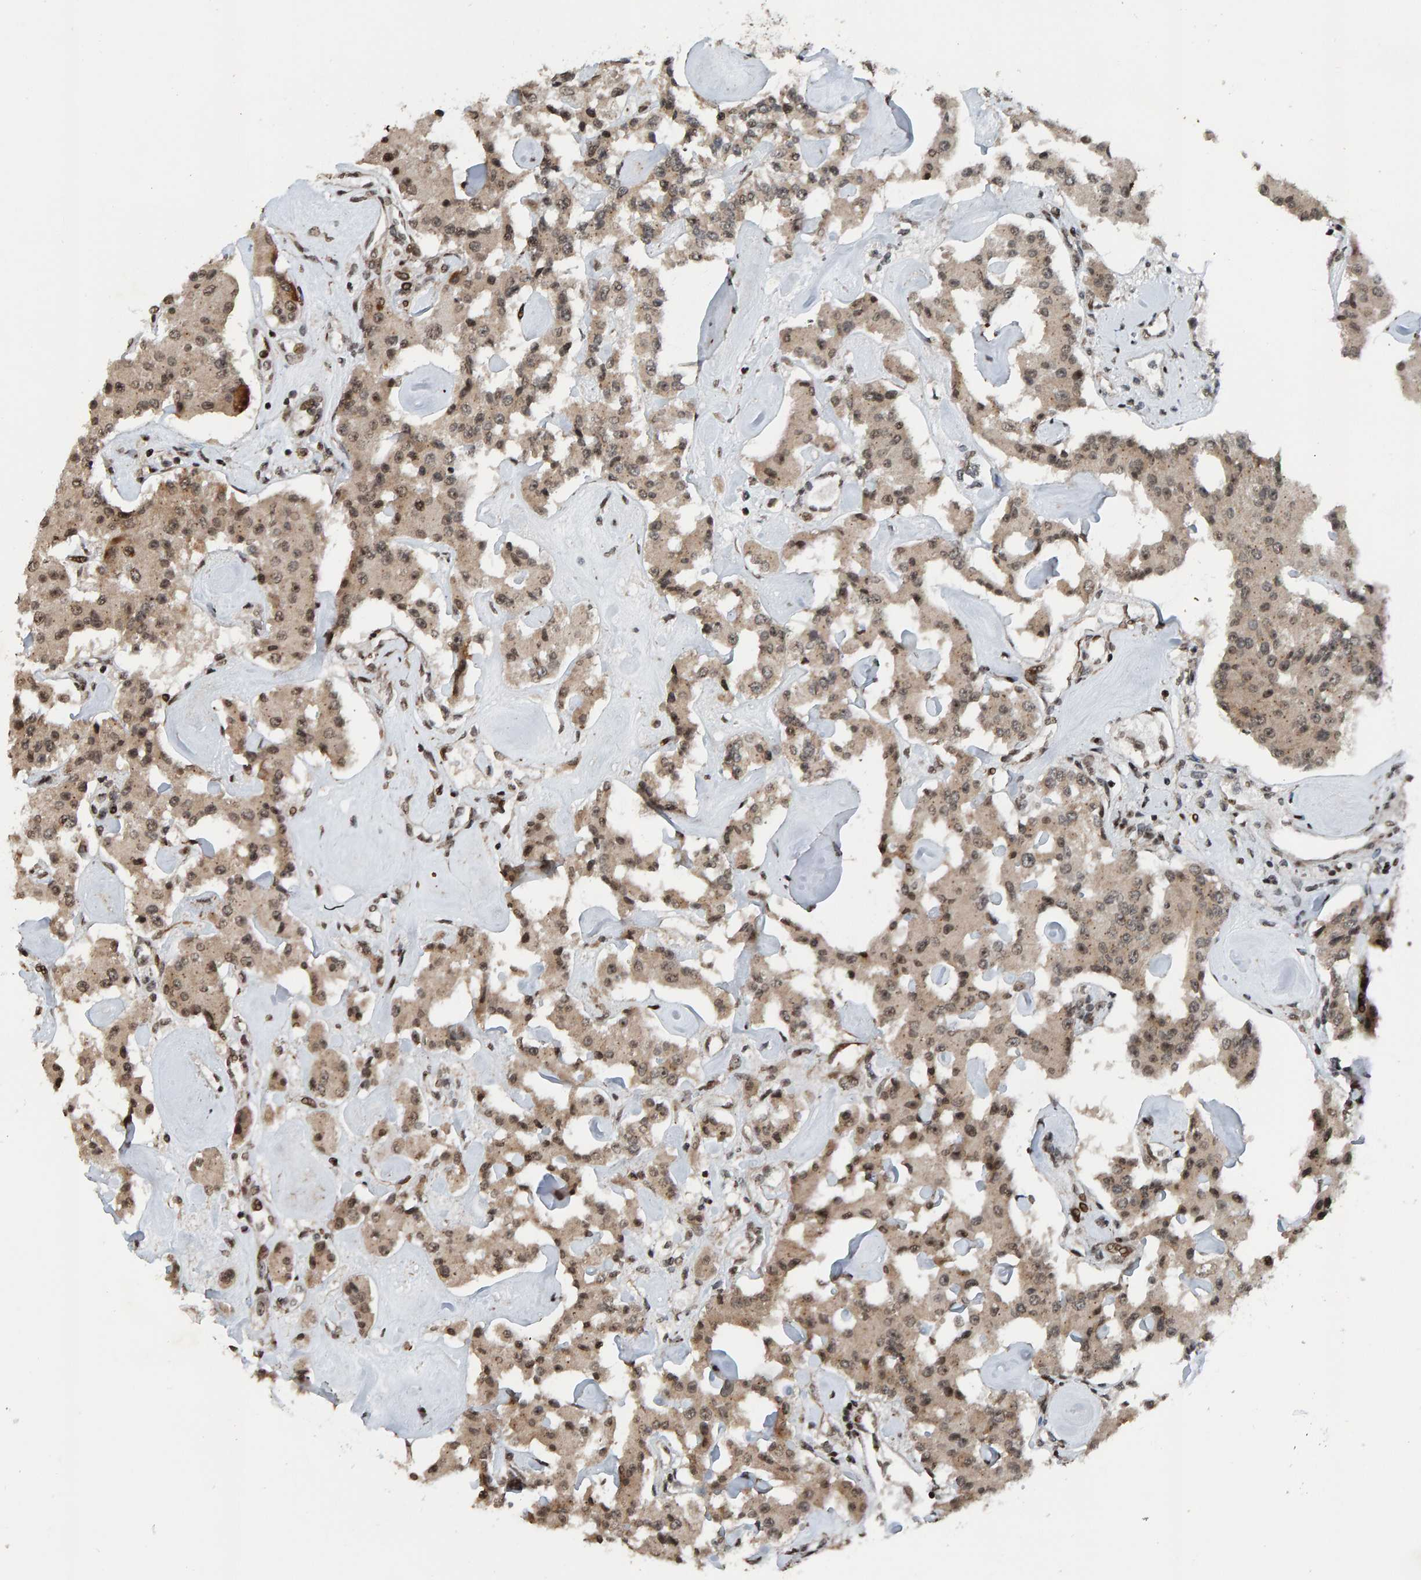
{"staining": {"intensity": "weak", "quantity": ">75%", "location": "cytoplasmic/membranous,nuclear"}, "tissue": "carcinoid", "cell_type": "Tumor cells", "image_type": "cancer", "snomed": [{"axis": "morphology", "description": "Carcinoid, malignant, NOS"}, {"axis": "topography", "description": "Pancreas"}], "caption": "Weak cytoplasmic/membranous and nuclear staining for a protein is seen in approximately >75% of tumor cells of carcinoid (malignant) using immunohistochemistry (IHC).", "gene": "ZNF366", "patient": {"sex": "male", "age": 41}}